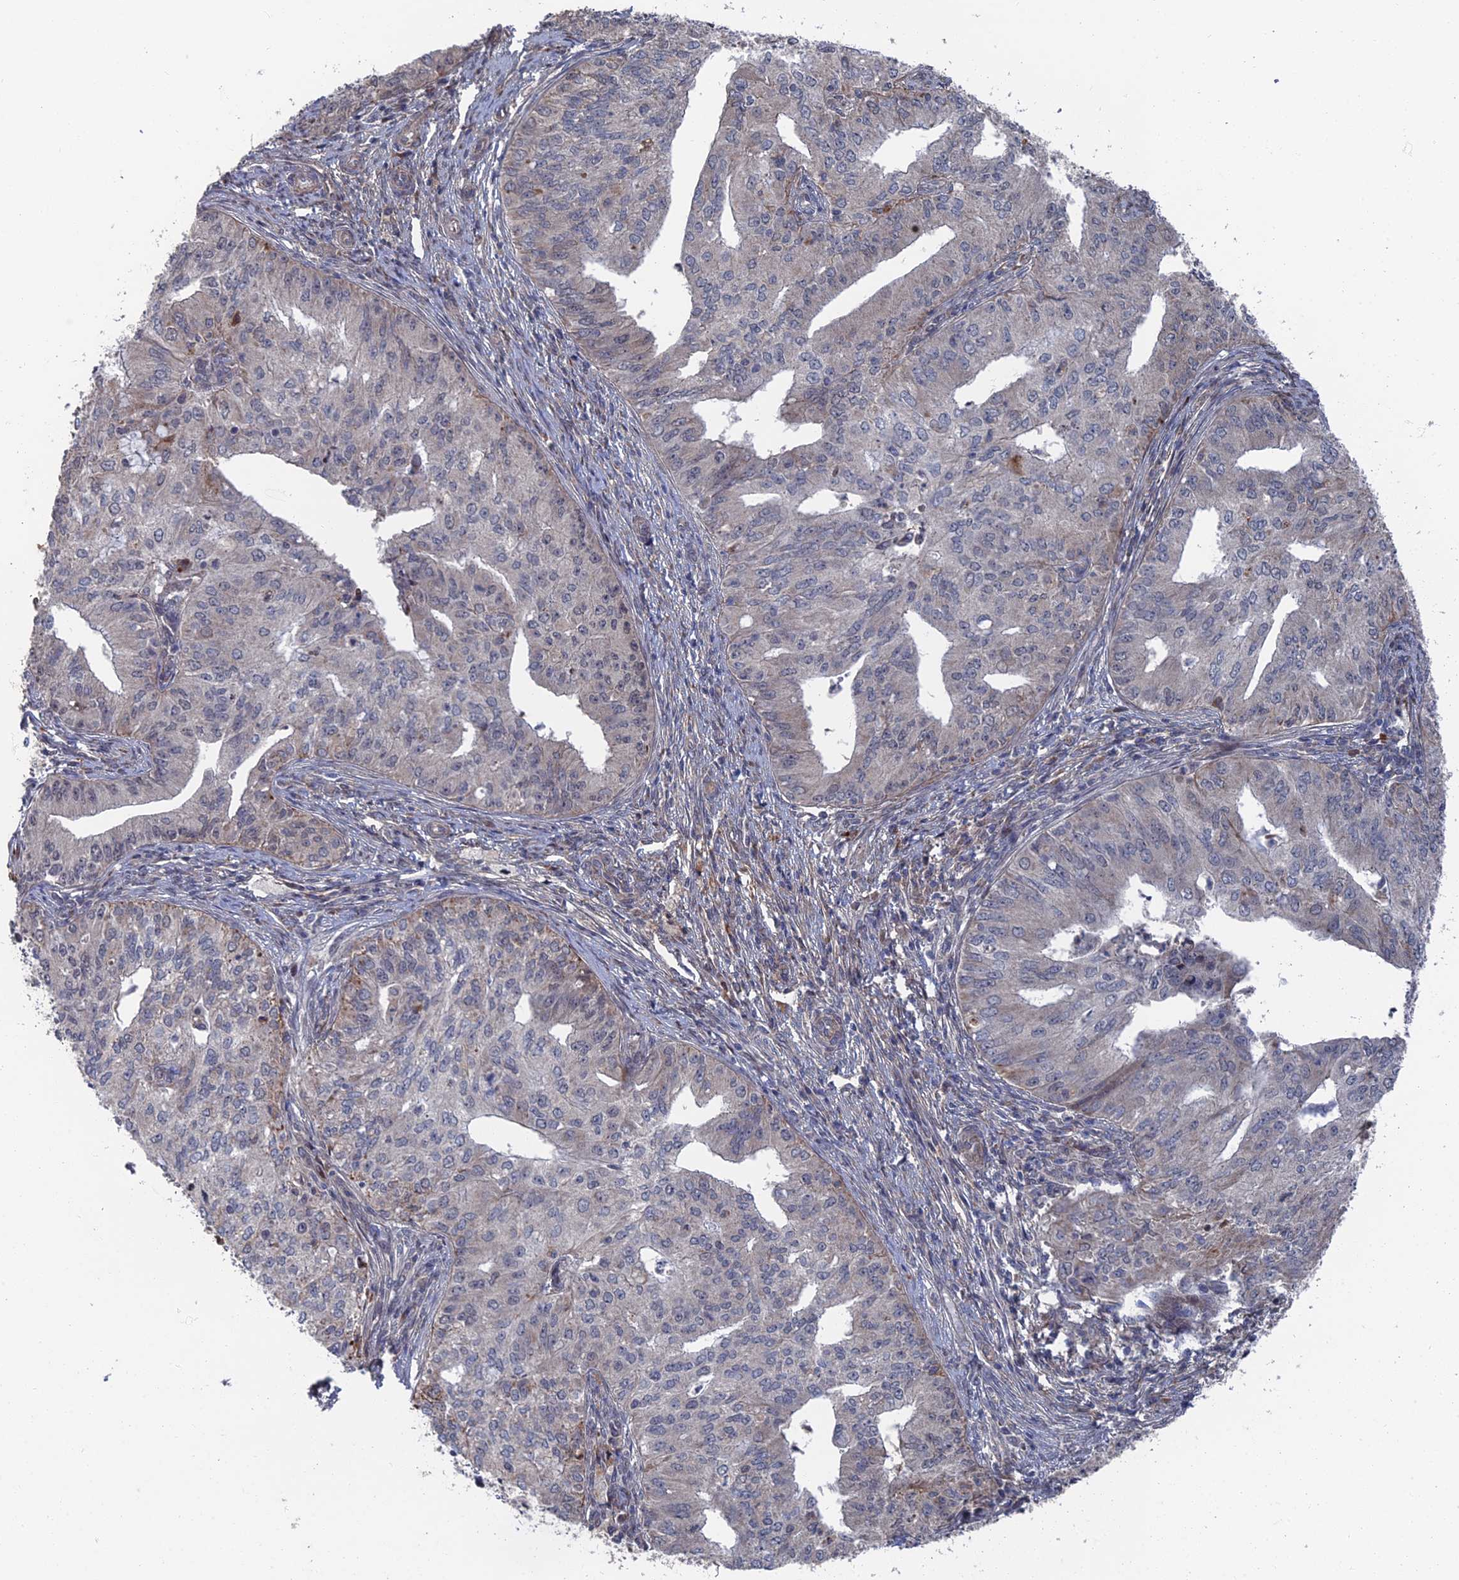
{"staining": {"intensity": "weak", "quantity": "<25%", "location": "cytoplasmic/membranous"}, "tissue": "endometrial cancer", "cell_type": "Tumor cells", "image_type": "cancer", "snomed": [{"axis": "morphology", "description": "Adenocarcinoma, NOS"}, {"axis": "topography", "description": "Endometrium"}], "caption": "The photomicrograph displays no staining of tumor cells in endometrial cancer. (IHC, brightfield microscopy, high magnification).", "gene": "GTF2IRD1", "patient": {"sex": "female", "age": 50}}